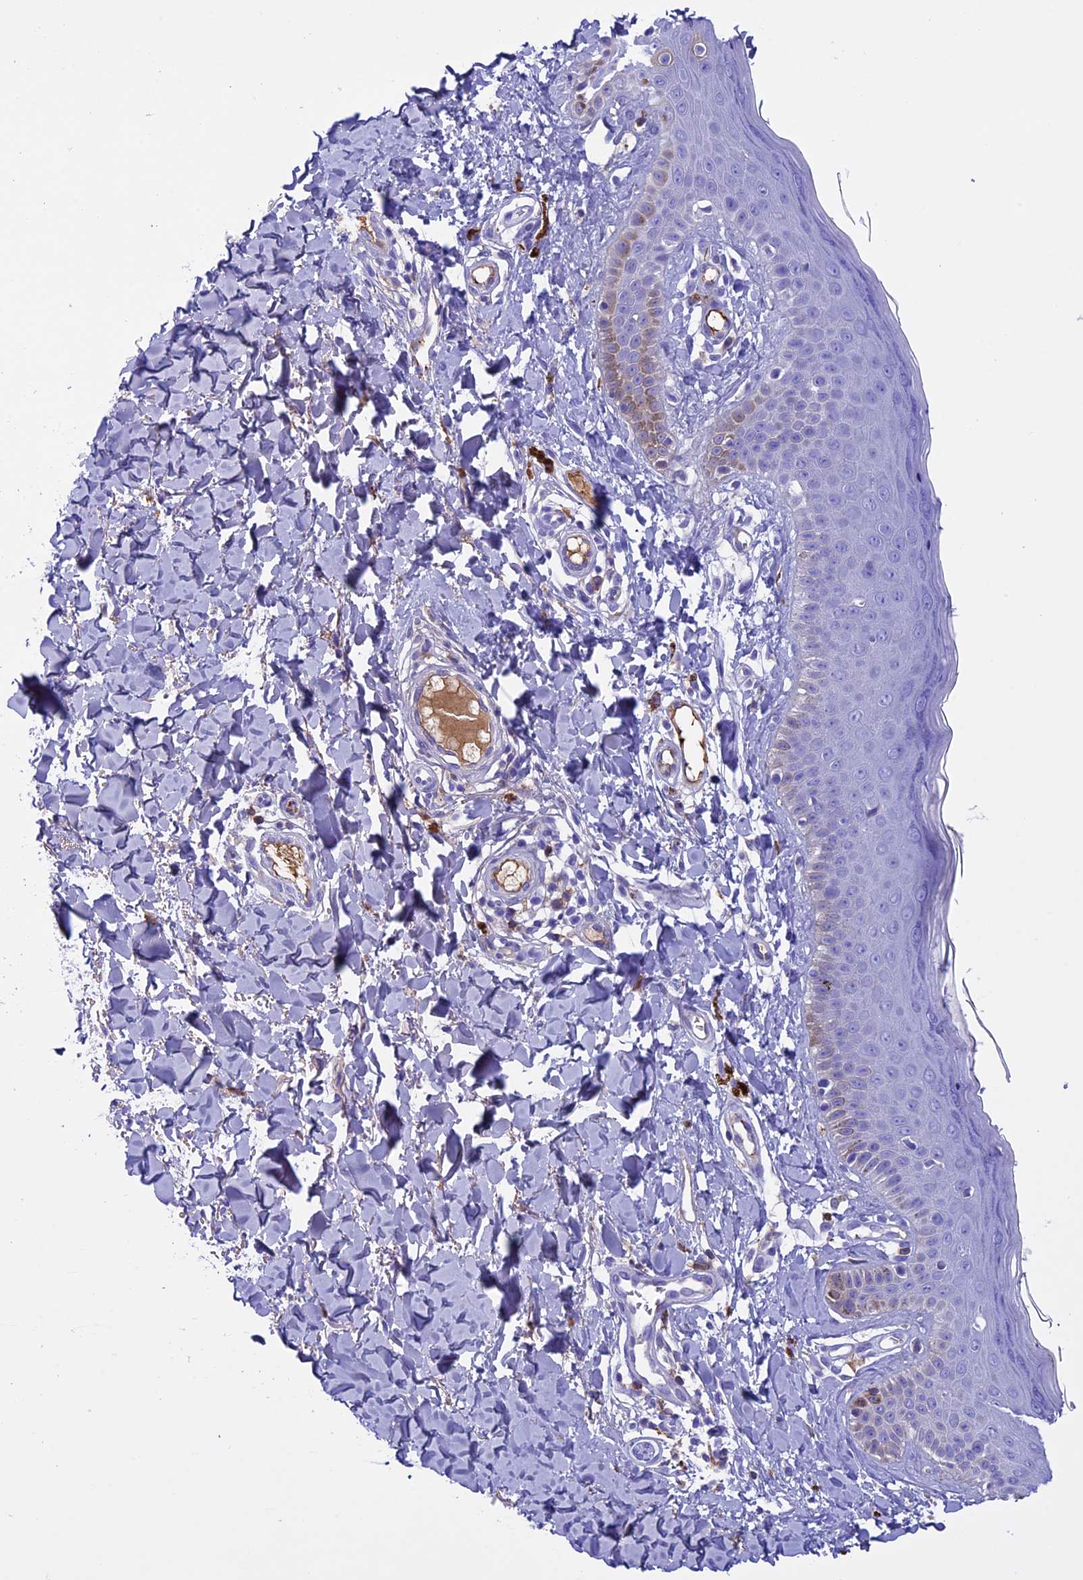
{"staining": {"intensity": "weak", "quantity": "25%-75%", "location": "cytoplasmic/membranous"}, "tissue": "skin", "cell_type": "Fibroblasts", "image_type": "normal", "snomed": [{"axis": "morphology", "description": "Normal tissue, NOS"}, {"axis": "topography", "description": "Skin"}], "caption": "Weak cytoplasmic/membranous protein staining is present in about 25%-75% of fibroblasts in skin. The staining is performed using DAB (3,3'-diaminobenzidine) brown chromogen to label protein expression. The nuclei are counter-stained blue using hematoxylin.", "gene": "IGSF6", "patient": {"sex": "male", "age": 52}}